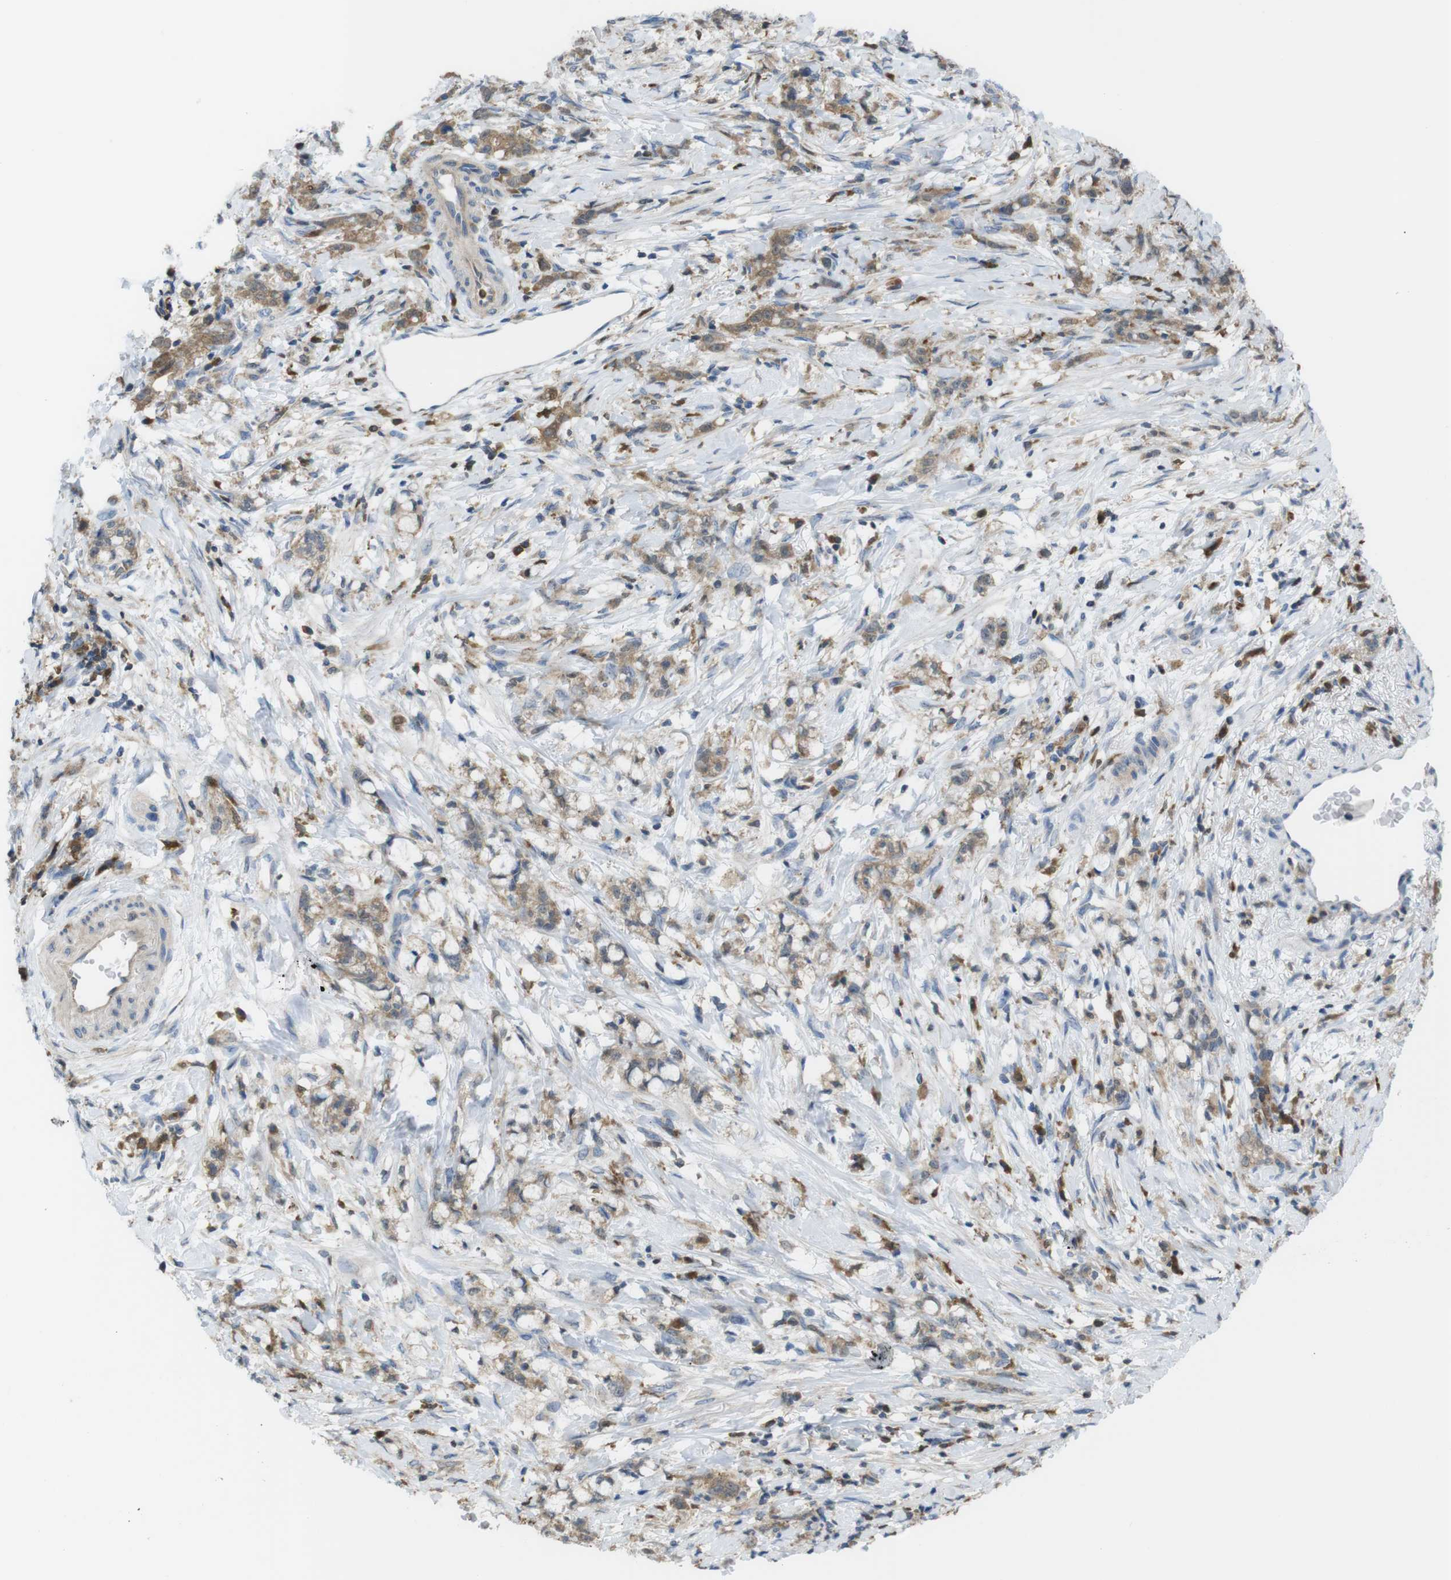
{"staining": {"intensity": "weak", "quantity": ">75%", "location": "cytoplasmic/membranous"}, "tissue": "stomach cancer", "cell_type": "Tumor cells", "image_type": "cancer", "snomed": [{"axis": "morphology", "description": "Adenocarcinoma, NOS"}, {"axis": "topography", "description": "Stomach, lower"}], "caption": "Brown immunohistochemical staining in adenocarcinoma (stomach) demonstrates weak cytoplasmic/membranous expression in approximately >75% of tumor cells.", "gene": "PRKCD", "patient": {"sex": "male", "age": 88}}